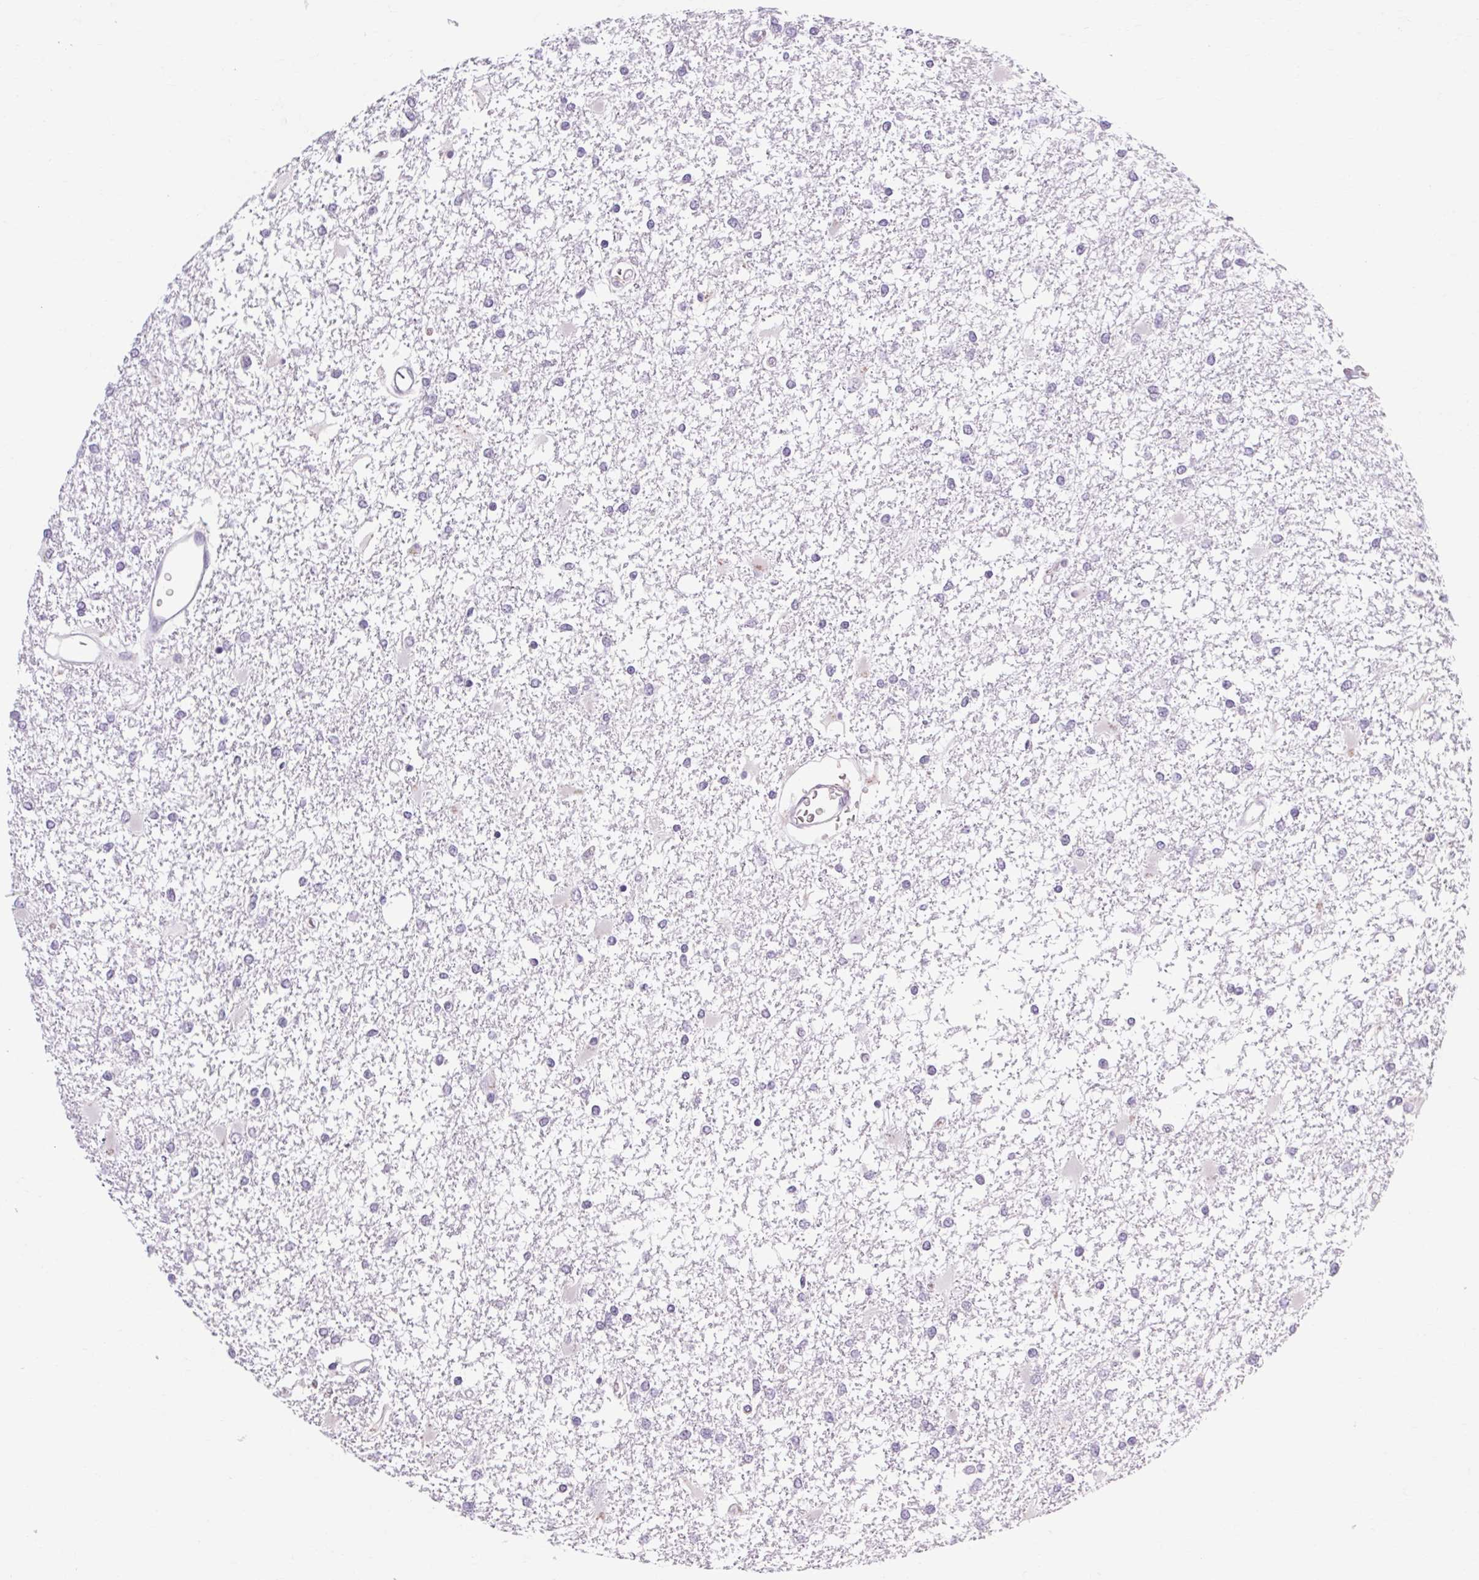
{"staining": {"intensity": "negative", "quantity": "none", "location": "none"}, "tissue": "glioma", "cell_type": "Tumor cells", "image_type": "cancer", "snomed": [{"axis": "morphology", "description": "Glioma, malignant, High grade"}, {"axis": "topography", "description": "Cerebral cortex"}], "caption": "Immunohistochemistry (IHC) image of human malignant glioma (high-grade) stained for a protein (brown), which displays no staining in tumor cells.", "gene": "POMC", "patient": {"sex": "male", "age": 79}}